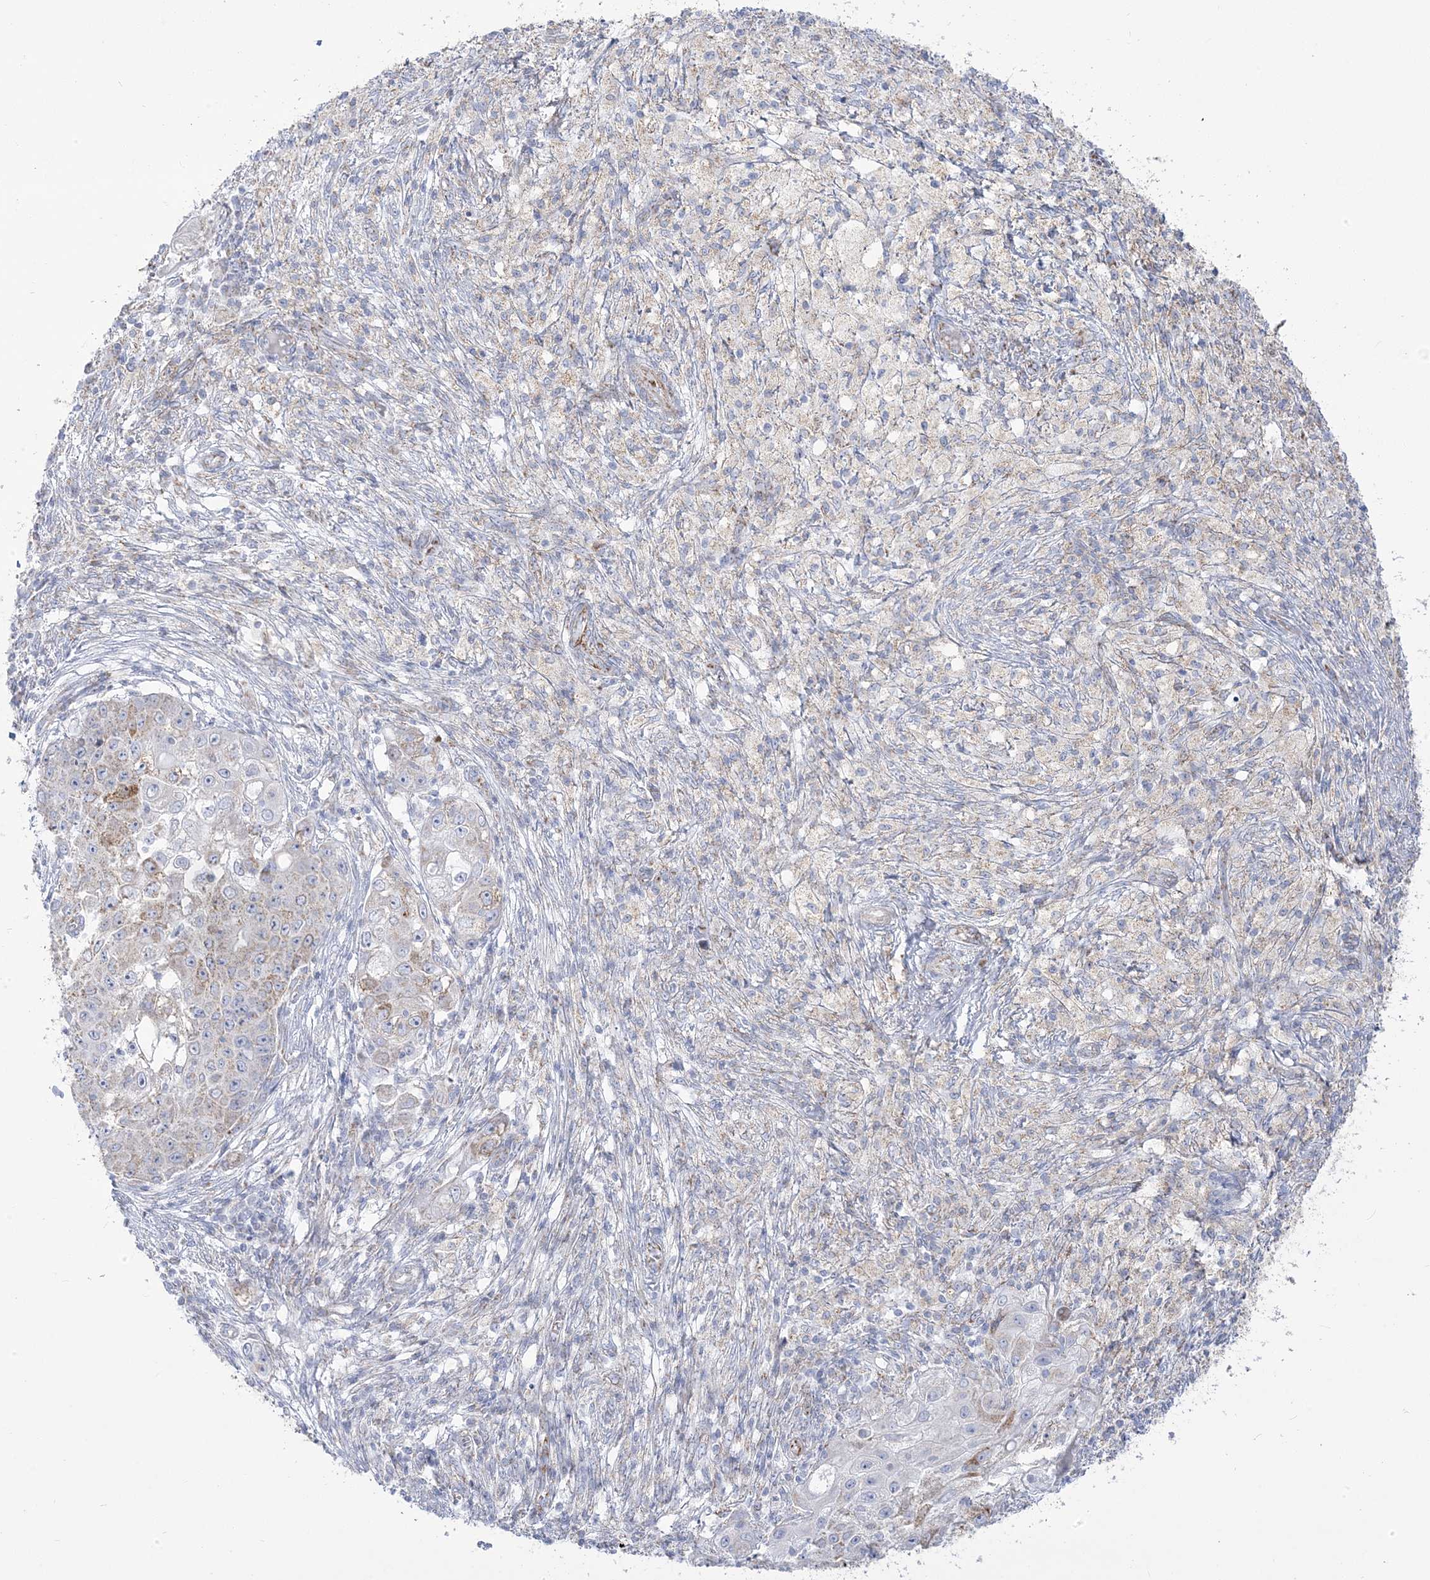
{"staining": {"intensity": "moderate", "quantity": "25%-75%", "location": "cytoplasmic/membranous"}, "tissue": "ovarian cancer", "cell_type": "Tumor cells", "image_type": "cancer", "snomed": [{"axis": "morphology", "description": "Carcinoma, endometroid"}, {"axis": "topography", "description": "Ovary"}], "caption": "This is a histology image of immunohistochemistry staining of ovarian endometroid carcinoma, which shows moderate expression in the cytoplasmic/membranous of tumor cells.", "gene": "PCCB", "patient": {"sex": "female", "age": 42}}